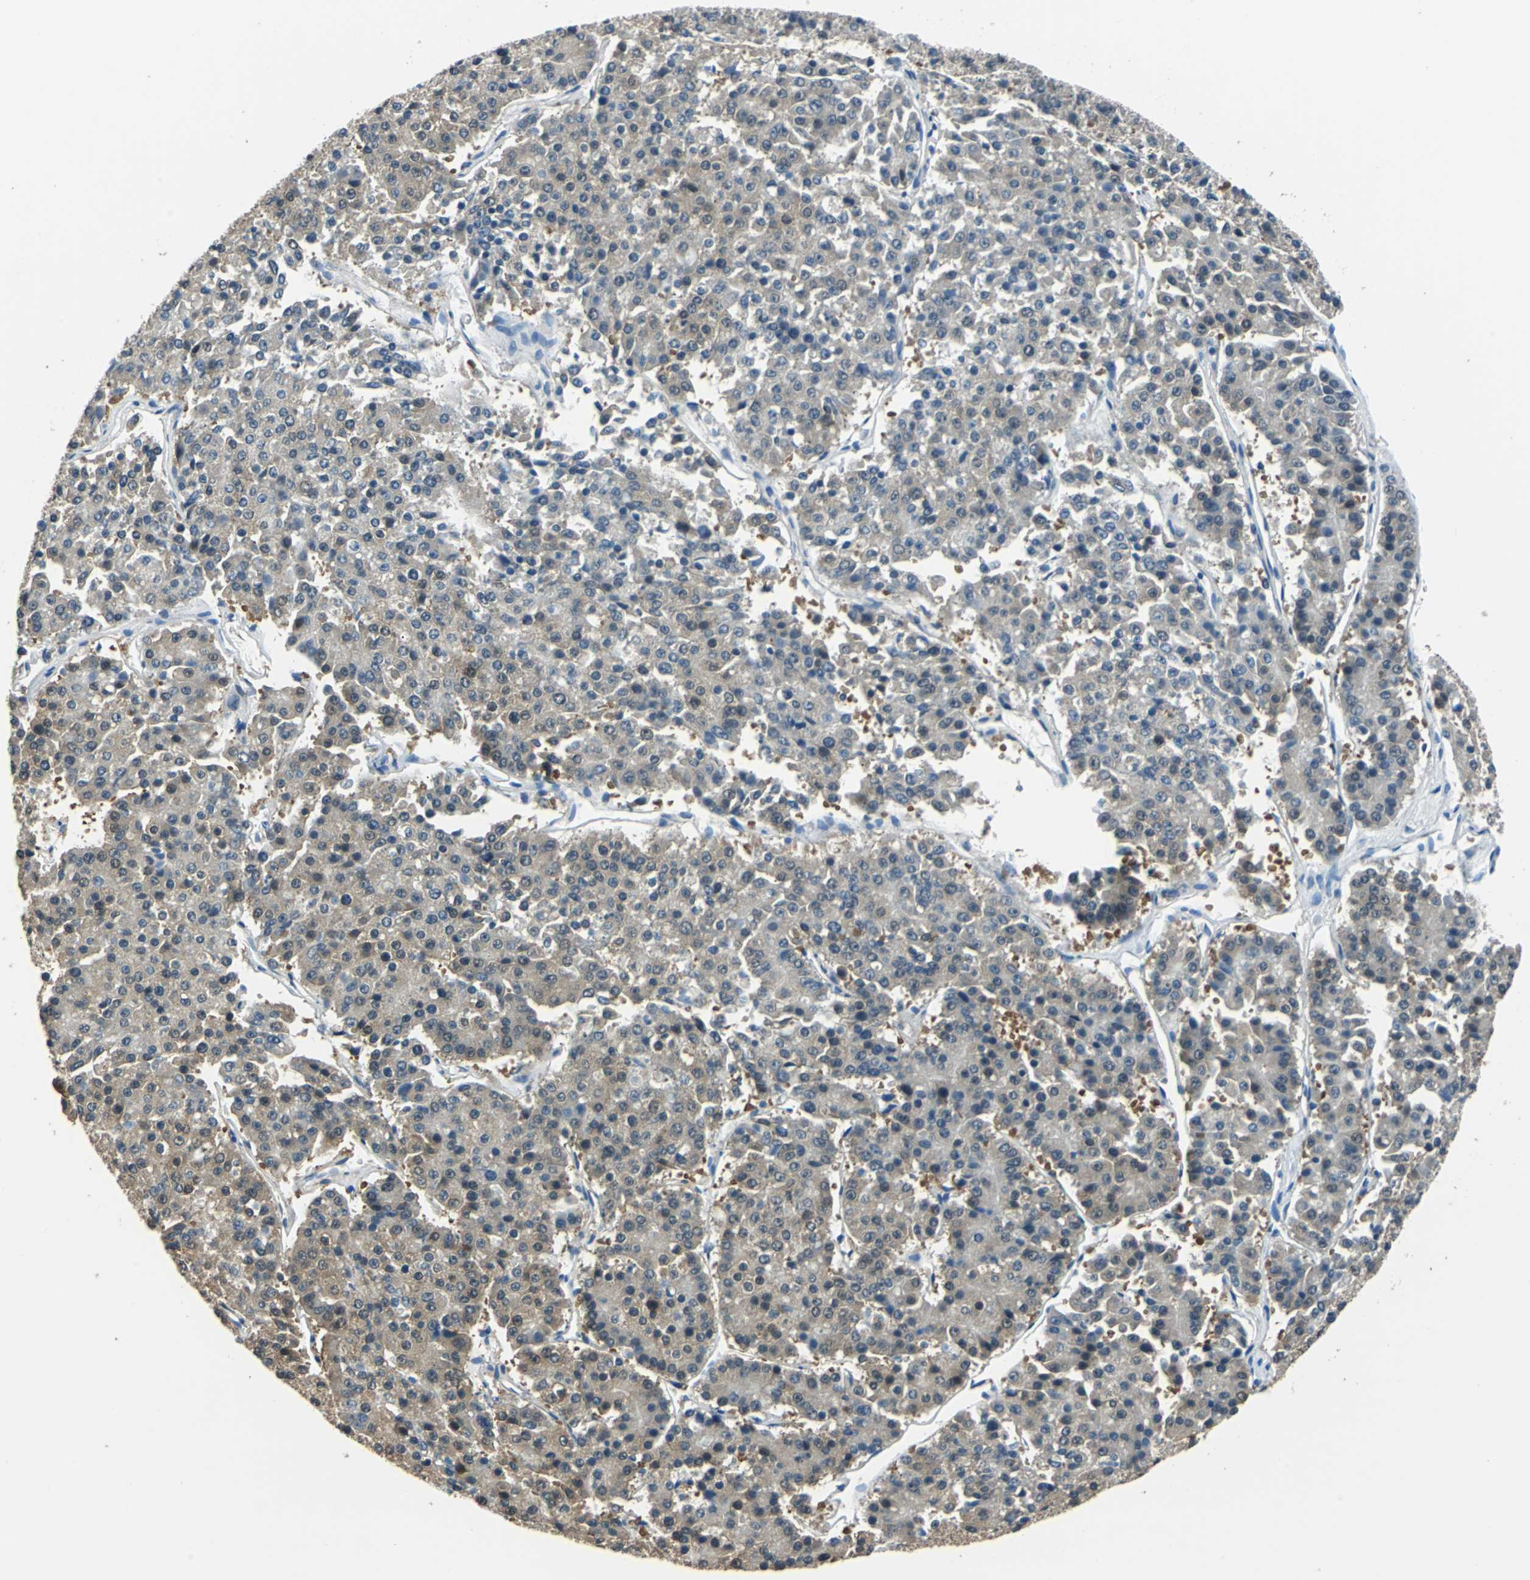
{"staining": {"intensity": "moderate", "quantity": ">75%", "location": "cytoplasmic/membranous"}, "tissue": "pancreatic cancer", "cell_type": "Tumor cells", "image_type": "cancer", "snomed": [{"axis": "morphology", "description": "Adenocarcinoma, NOS"}, {"axis": "topography", "description": "Pancreas"}], "caption": "Pancreatic cancer (adenocarcinoma) stained for a protein demonstrates moderate cytoplasmic/membranous positivity in tumor cells. (DAB IHC, brown staining for protein, blue staining for nuclei).", "gene": "FKBP4", "patient": {"sex": "male", "age": 50}}